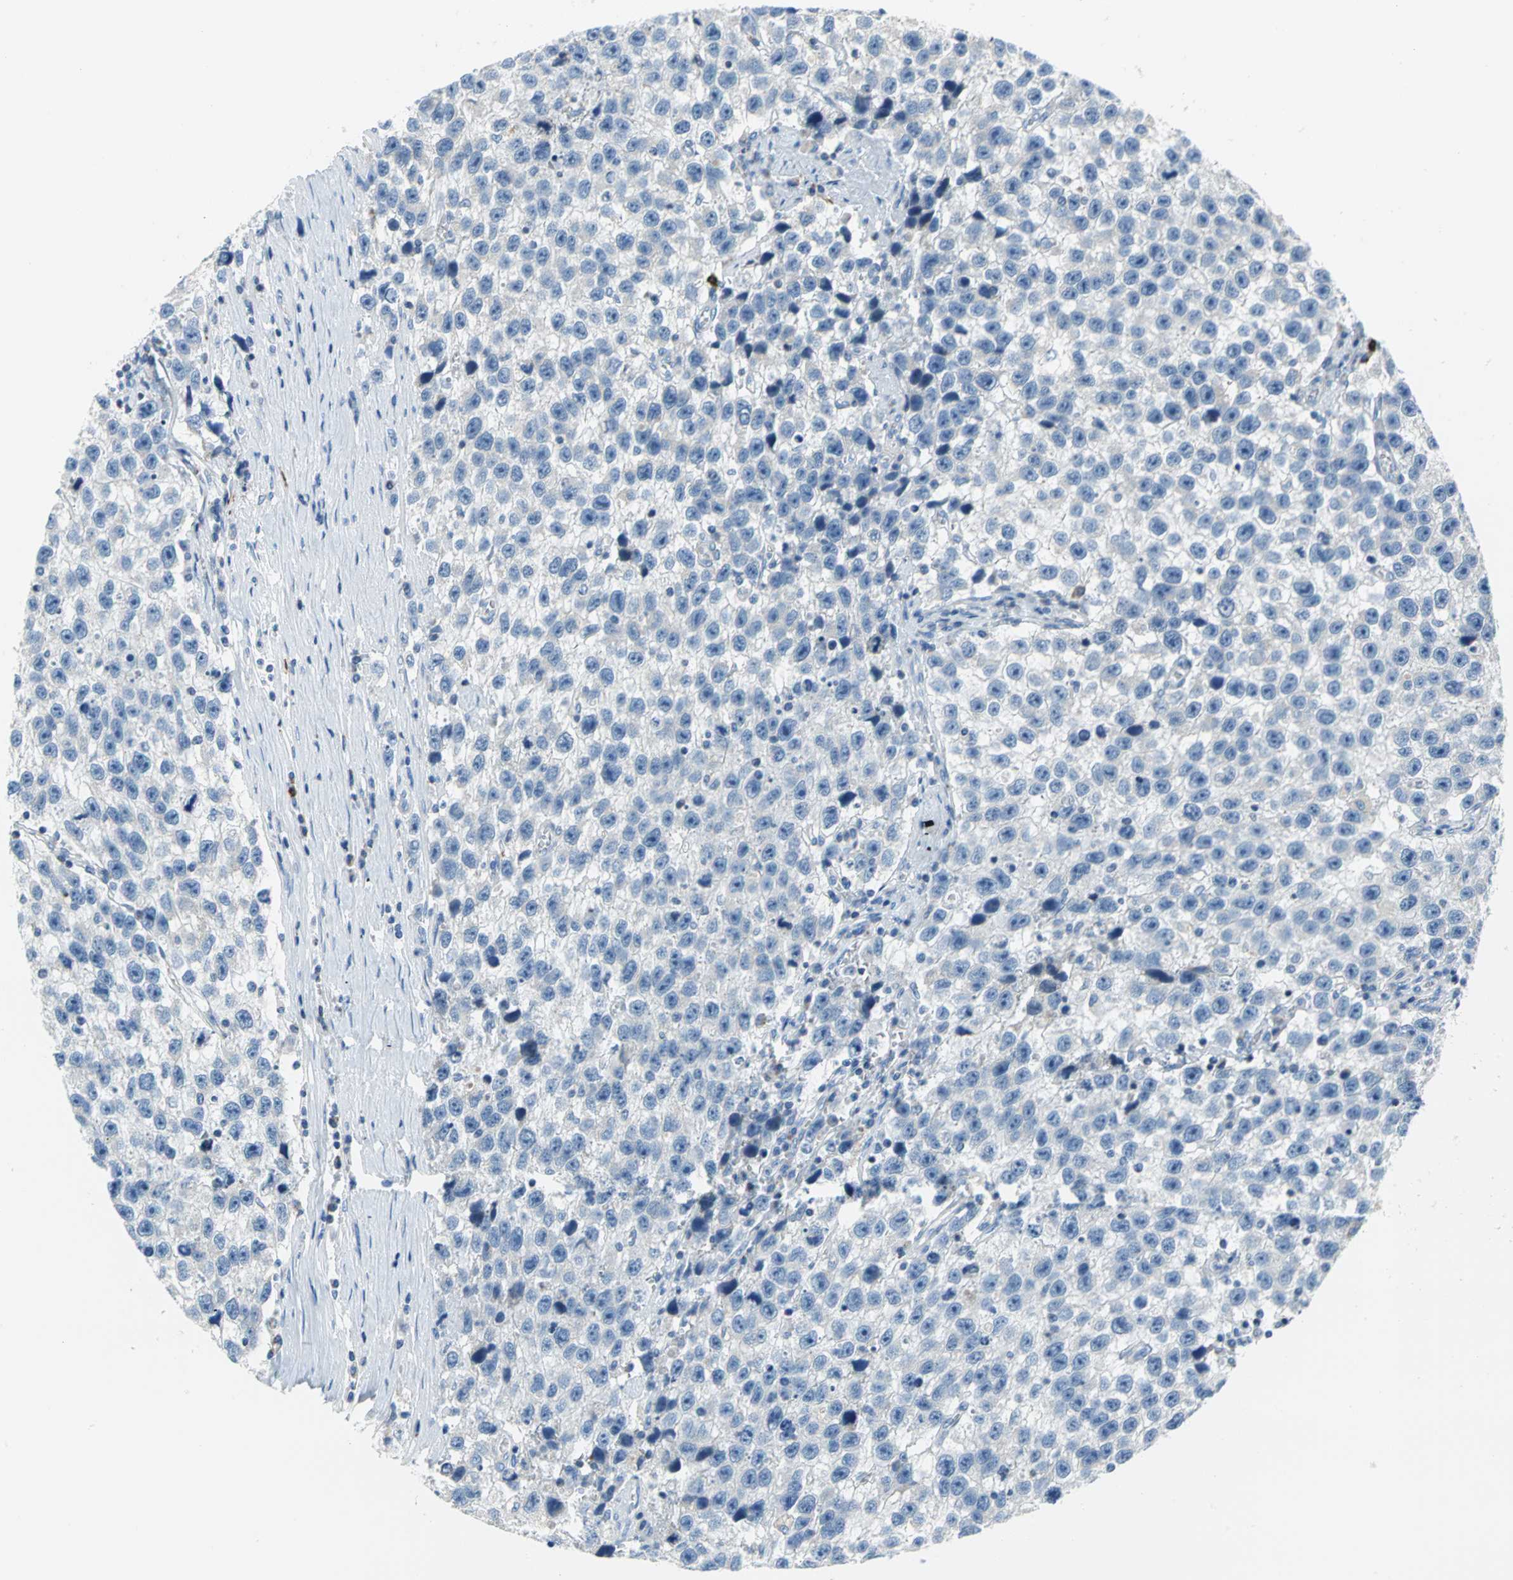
{"staining": {"intensity": "negative", "quantity": "none", "location": "none"}, "tissue": "testis cancer", "cell_type": "Tumor cells", "image_type": "cancer", "snomed": [{"axis": "morphology", "description": "Seminoma, NOS"}, {"axis": "topography", "description": "Testis"}], "caption": "Human testis cancer stained for a protein using IHC reveals no staining in tumor cells.", "gene": "ALOX15", "patient": {"sex": "male", "age": 33}}